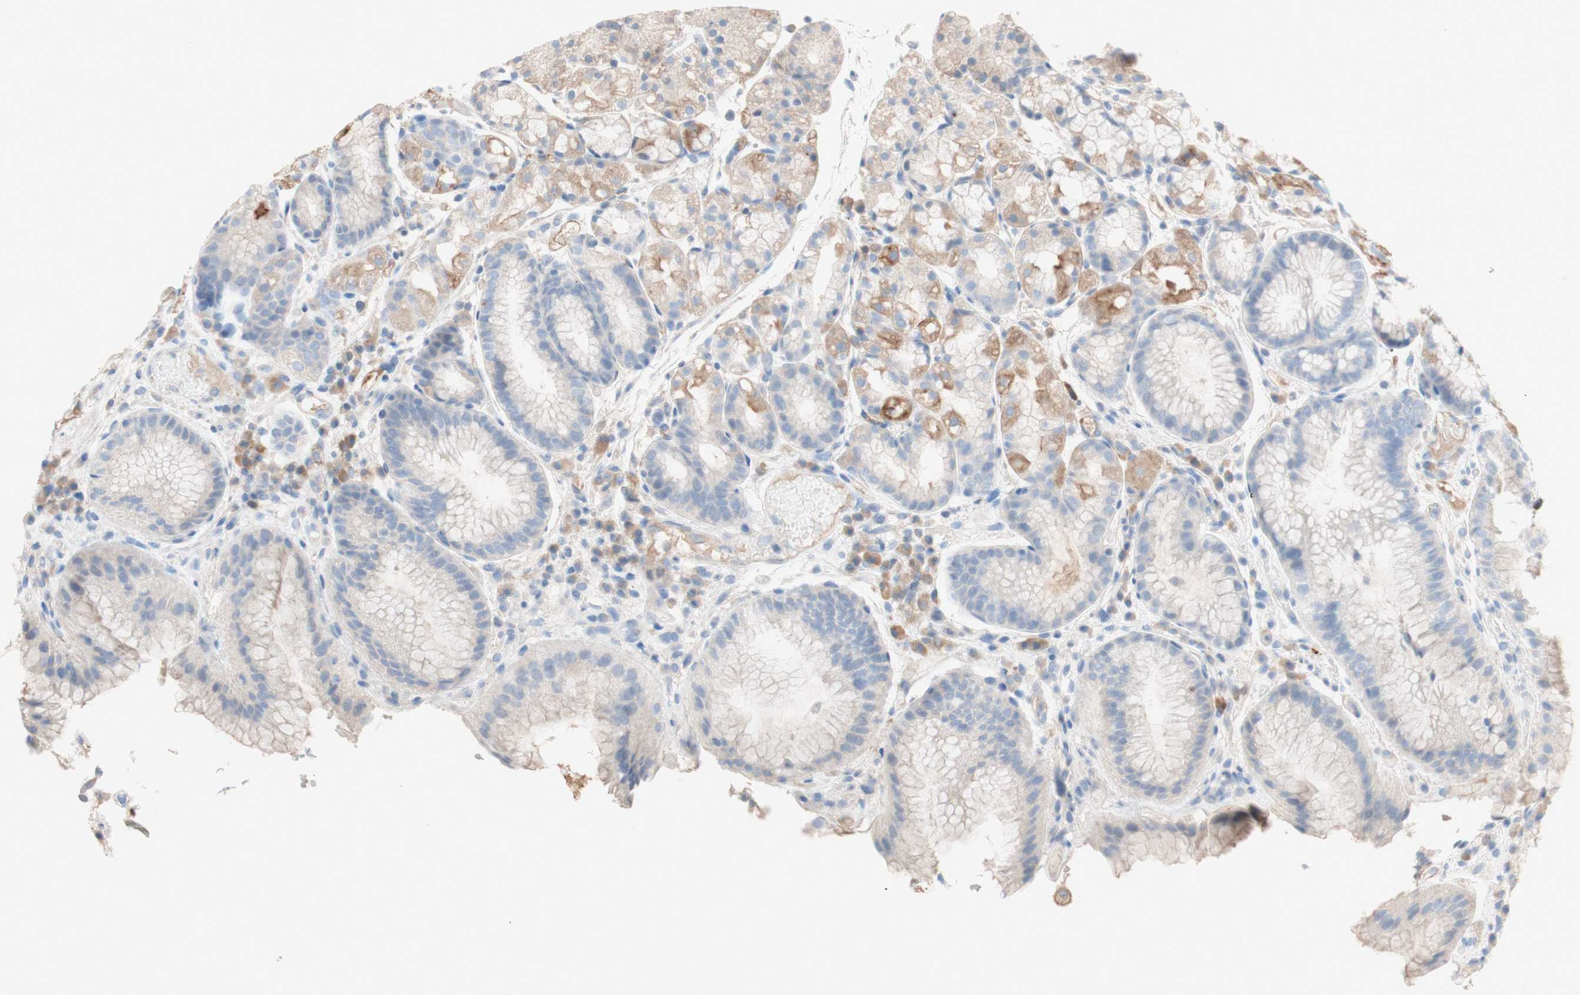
{"staining": {"intensity": "moderate", "quantity": "25%-75%", "location": "cytoplasmic/membranous"}, "tissue": "stomach", "cell_type": "Glandular cells", "image_type": "normal", "snomed": [{"axis": "morphology", "description": "Normal tissue, NOS"}, {"axis": "topography", "description": "Stomach, upper"}], "caption": "An image of human stomach stained for a protein reveals moderate cytoplasmic/membranous brown staining in glandular cells. (Stains: DAB in brown, nuclei in blue, Microscopy: brightfield microscopy at high magnification).", "gene": "PACSIN1", "patient": {"sex": "male", "age": 72}}